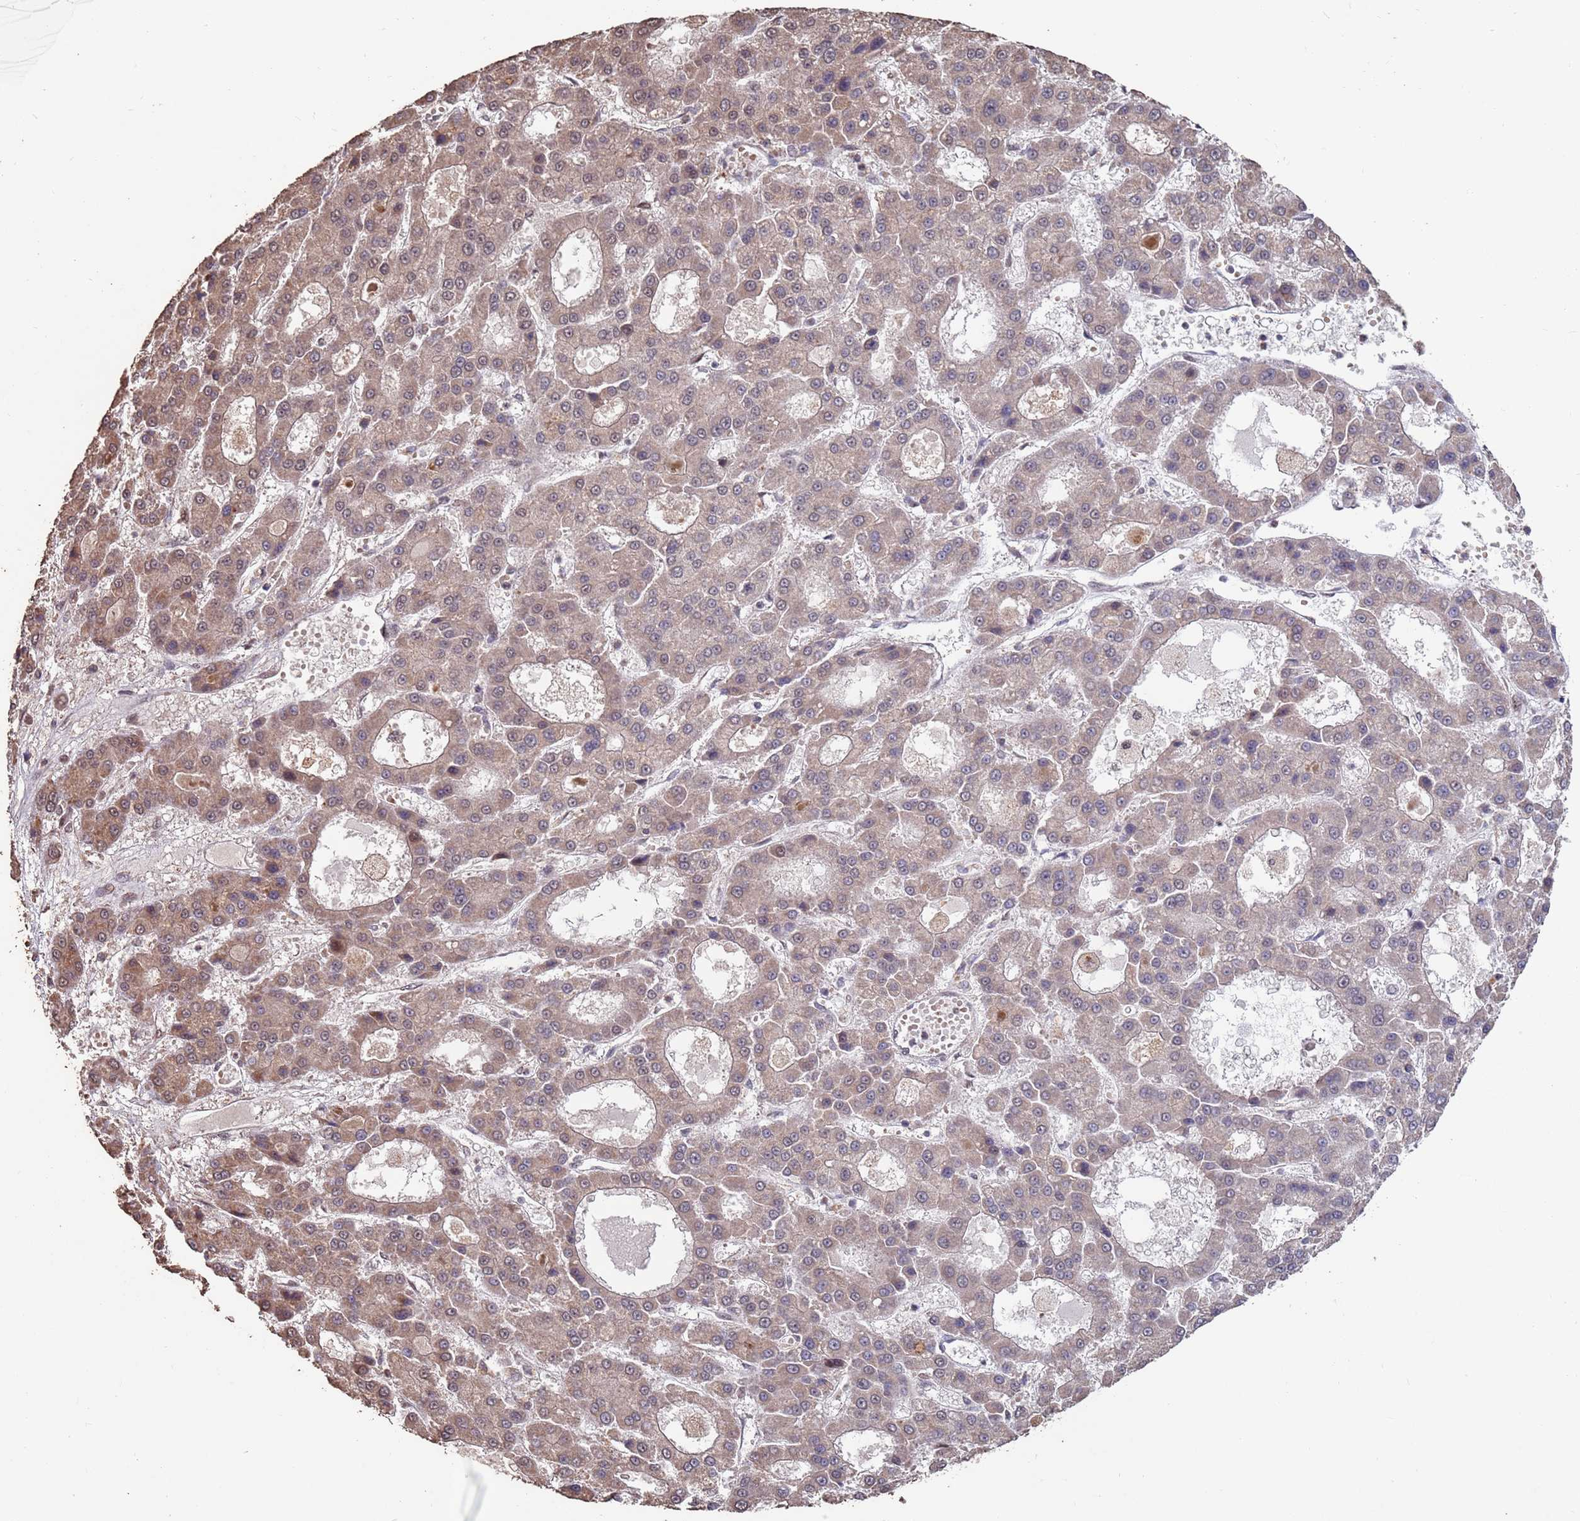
{"staining": {"intensity": "weak", "quantity": "25%-75%", "location": "cytoplasmic/membranous"}, "tissue": "liver cancer", "cell_type": "Tumor cells", "image_type": "cancer", "snomed": [{"axis": "morphology", "description": "Carcinoma, Hepatocellular, NOS"}, {"axis": "topography", "description": "Liver"}], "caption": "This image shows liver cancer stained with immunohistochemistry to label a protein in brown. The cytoplasmic/membranous of tumor cells show weak positivity for the protein. Nuclei are counter-stained blue.", "gene": "PRR7", "patient": {"sex": "male", "age": 70}}